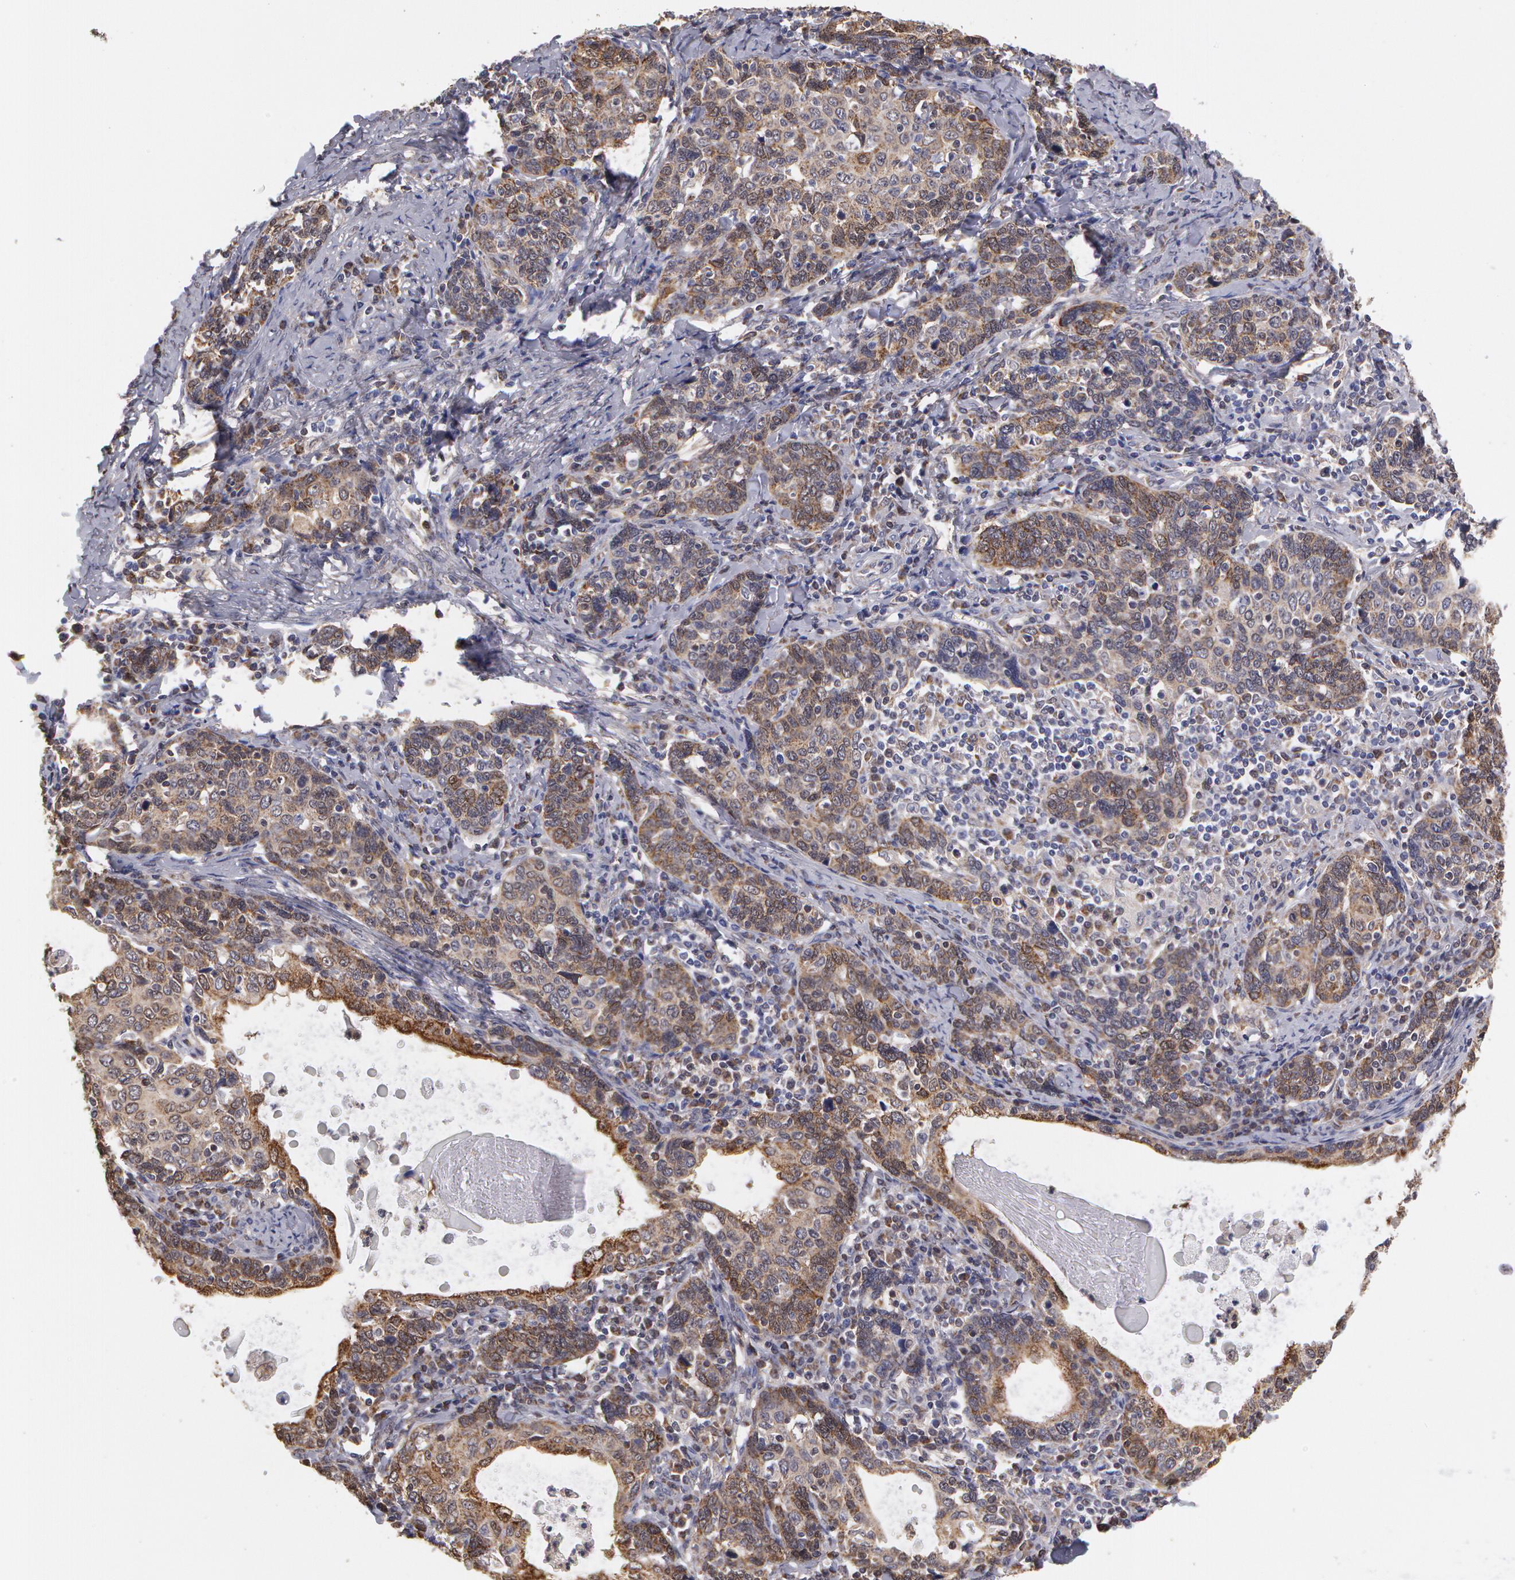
{"staining": {"intensity": "weak", "quantity": ">75%", "location": "cytoplasmic/membranous"}, "tissue": "cervical cancer", "cell_type": "Tumor cells", "image_type": "cancer", "snomed": [{"axis": "morphology", "description": "Squamous cell carcinoma, NOS"}, {"axis": "topography", "description": "Cervix"}], "caption": "Tumor cells display low levels of weak cytoplasmic/membranous staining in about >75% of cells in squamous cell carcinoma (cervical).", "gene": "MPST", "patient": {"sex": "female", "age": 41}}